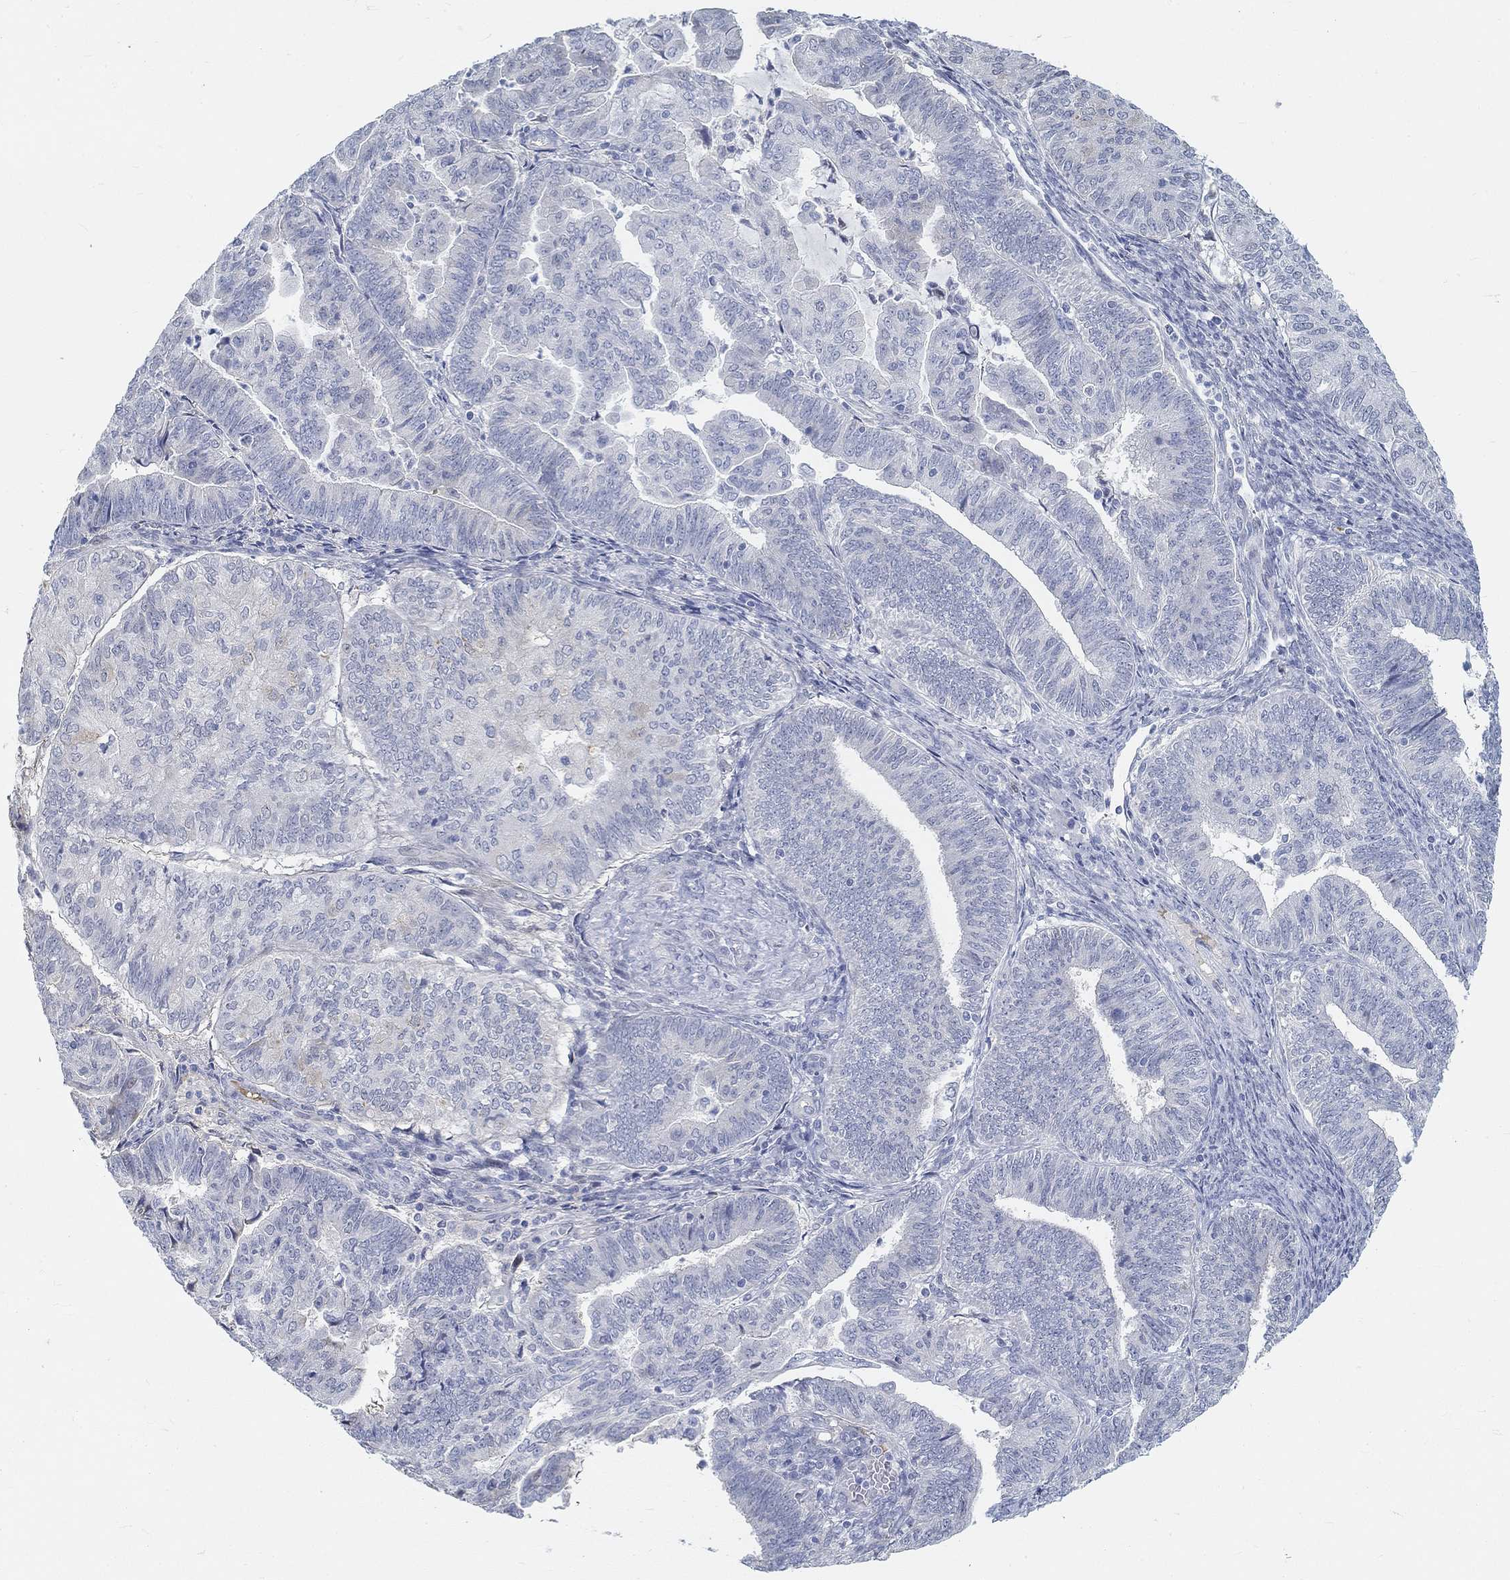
{"staining": {"intensity": "negative", "quantity": "none", "location": "none"}, "tissue": "endometrial cancer", "cell_type": "Tumor cells", "image_type": "cancer", "snomed": [{"axis": "morphology", "description": "Adenocarcinoma, NOS"}, {"axis": "topography", "description": "Endometrium"}], "caption": "Immunohistochemistry (IHC) micrograph of neoplastic tissue: adenocarcinoma (endometrial) stained with DAB exhibits no significant protein expression in tumor cells. (Stains: DAB (3,3'-diaminobenzidine) IHC with hematoxylin counter stain, Microscopy: brightfield microscopy at high magnification).", "gene": "SNTG2", "patient": {"sex": "female", "age": 82}}